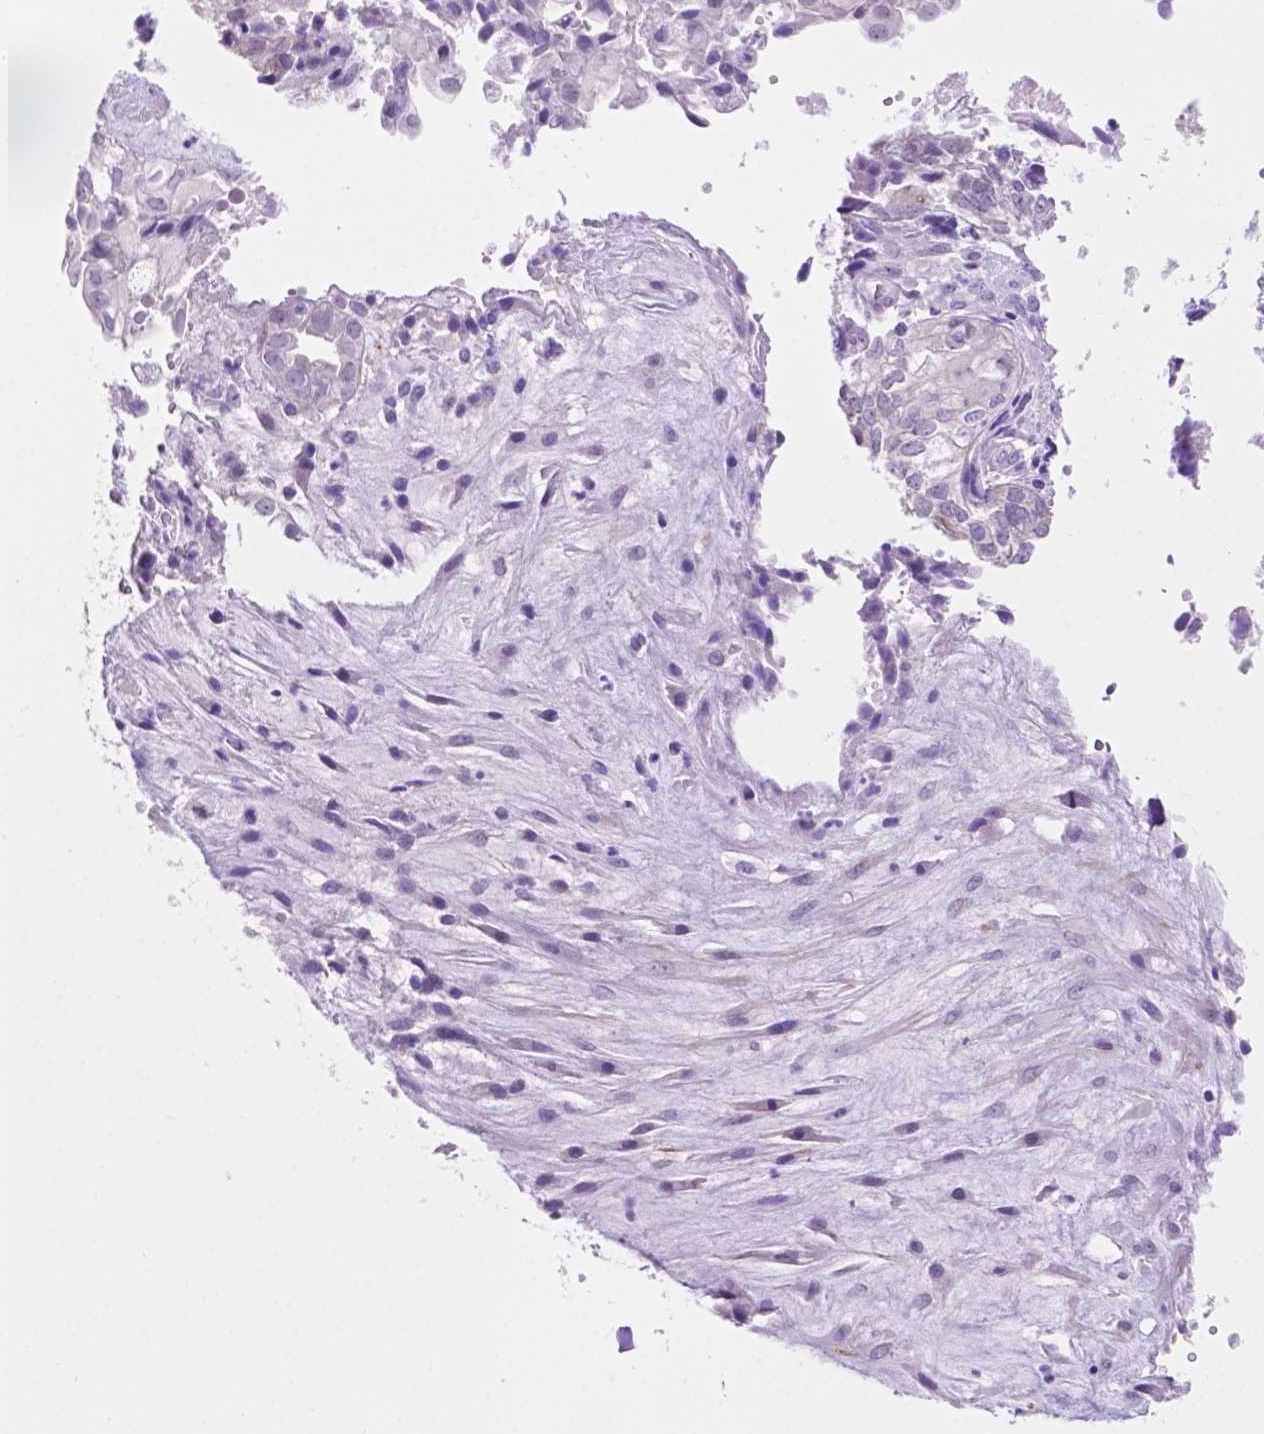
{"staining": {"intensity": "negative", "quantity": "none", "location": "none"}, "tissue": "ovarian cancer", "cell_type": "Tumor cells", "image_type": "cancer", "snomed": [{"axis": "morphology", "description": "Carcinoma, endometroid"}, {"axis": "topography", "description": "Ovary"}], "caption": "Ovarian endometroid carcinoma was stained to show a protein in brown. There is no significant positivity in tumor cells.", "gene": "ACY3", "patient": {"sex": "female", "age": 64}}